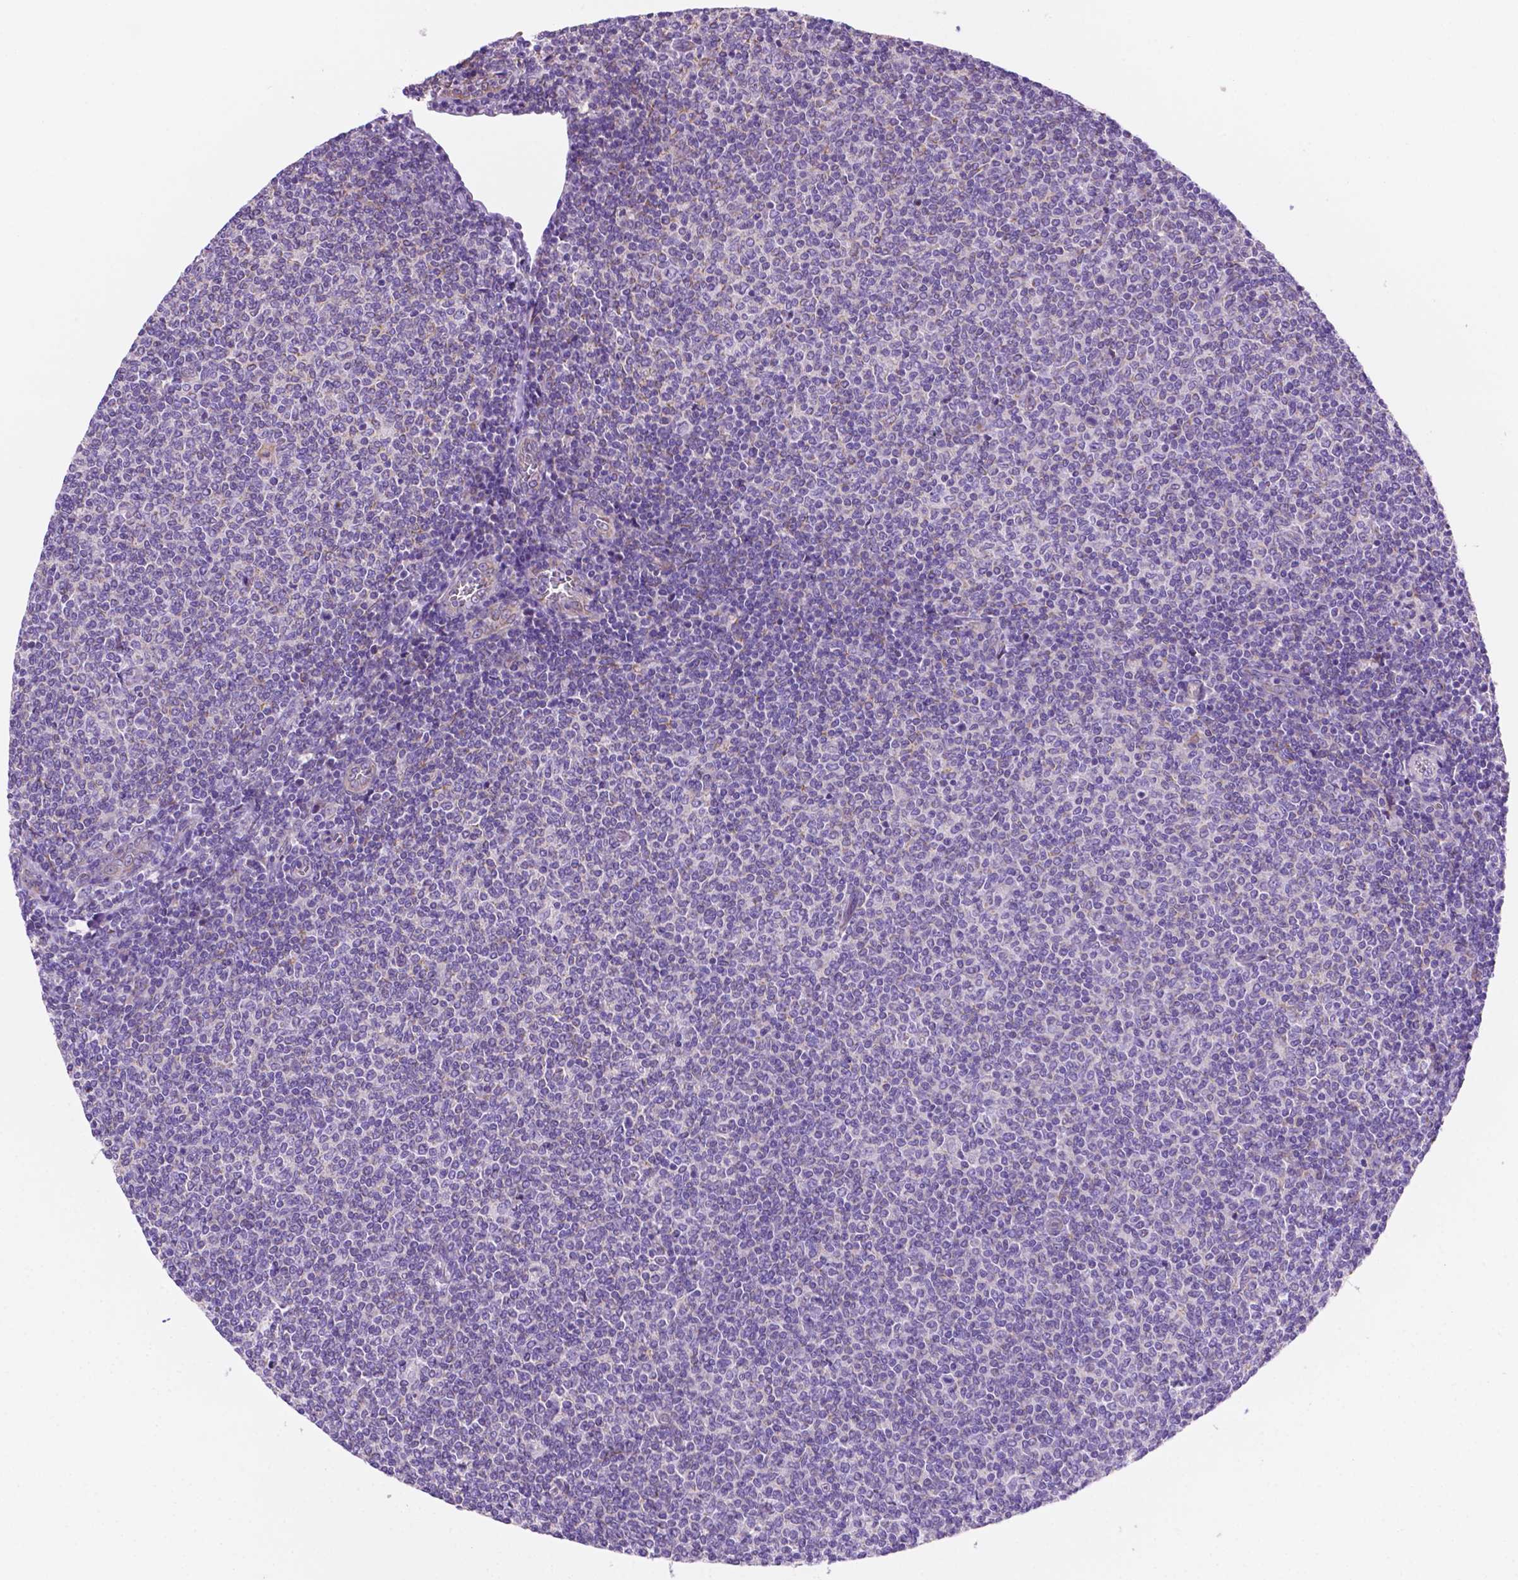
{"staining": {"intensity": "negative", "quantity": "none", "location": "none"}, "tissue": "lymphoma", "cell_type": "Tumor cells", "image_type": "cancer", "snomed": [{"axis": "morphology", "description": "Malignant lymphoma, non-Hodgkin's type, Low grade"}, {"axis": "topography", "description": "Lymph node"}], "caption": "Immunohistochemical staining of human low-grade malignant lymphoma, non-Hodgkin's type reveals no significant expression in tumor cells. (Brightfield microscopy of DAB IHC at high magnification).", "gene": "CEACAM7", "patient": {"sex": "male", "age": 52}}